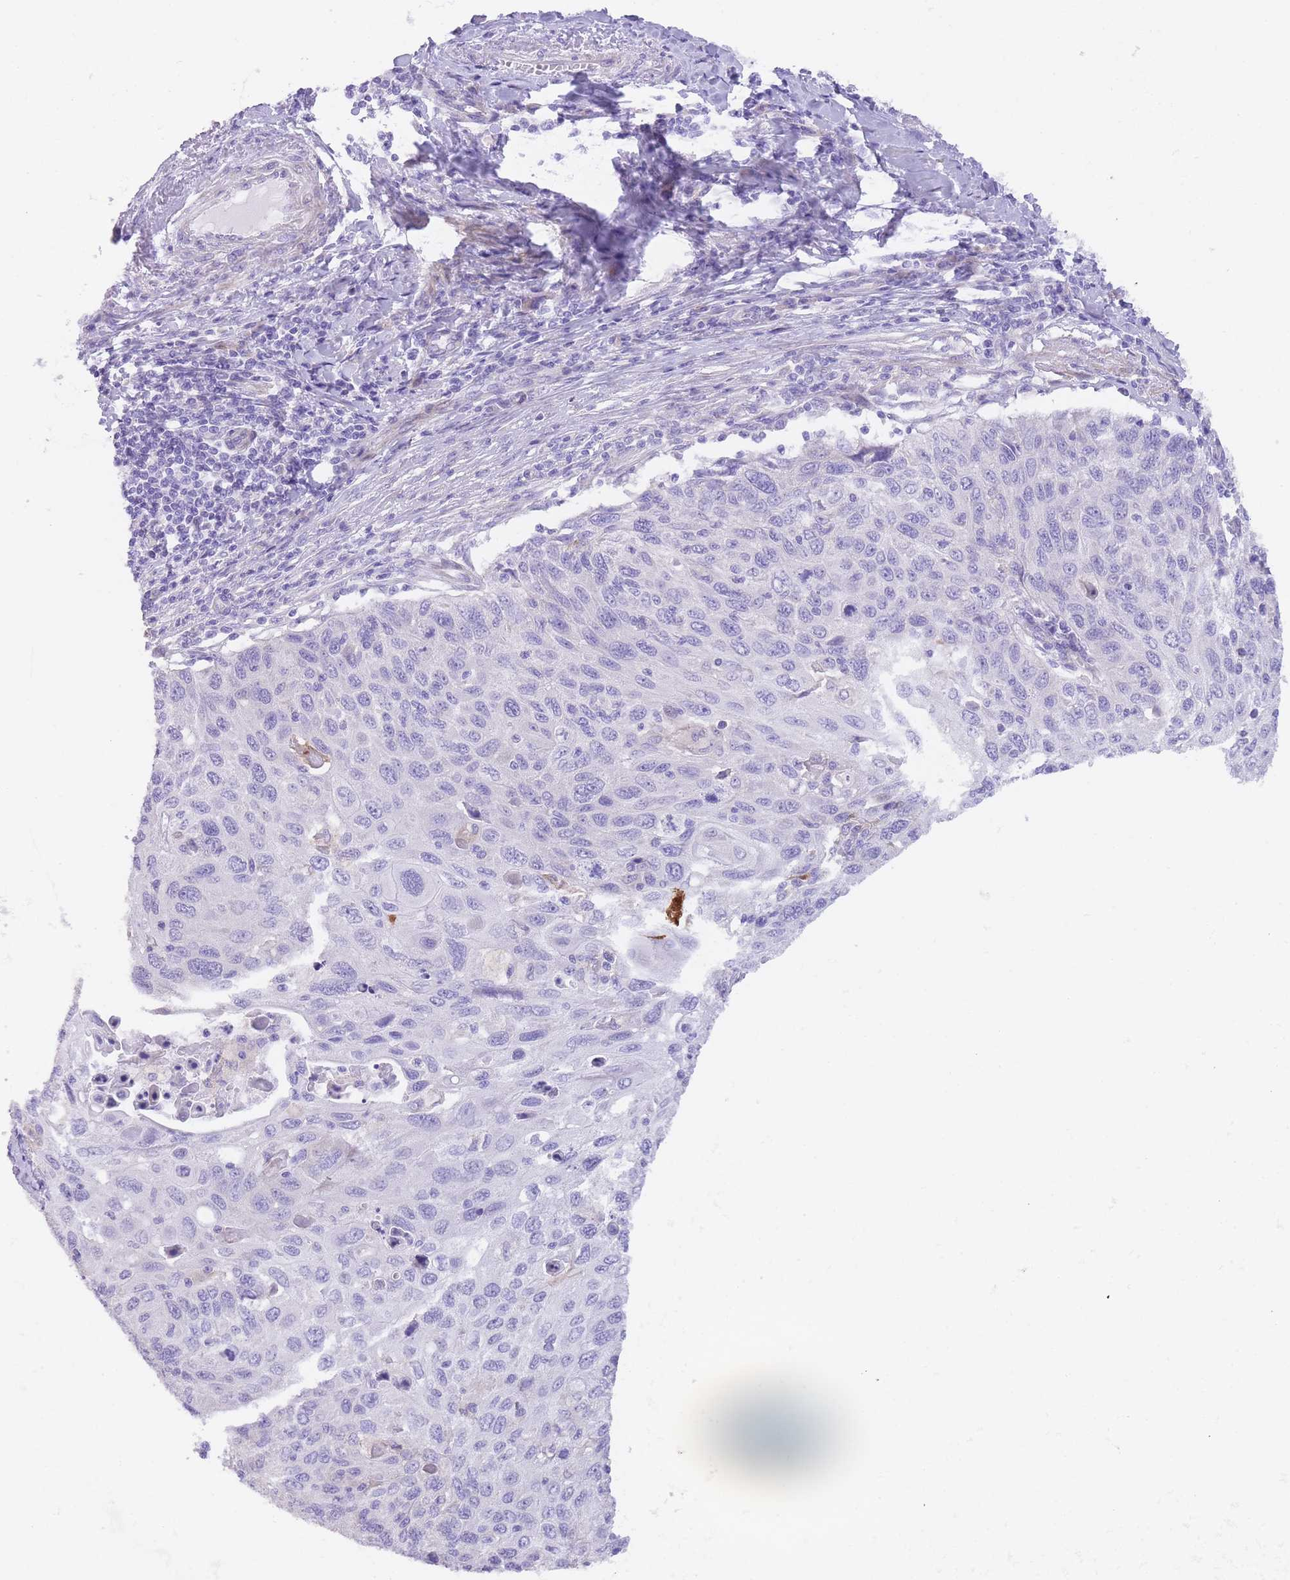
{"staining": {"intensity": "negative", "quantity": "none", "location": "none"}, "tissue": "cervical cancer", "cell_type": "Tumor cells", "image_type": "cancer", "snomed": [{"axis": "morphology", "description": "Squamous cell carcinoma, NOS"}, {"axis": "topography", "description": "Cervix"}], "caption": "IHC of cervical squamous cell carcinoma shows no positivity in tumor cells.", "gene": "QTRT1", "patient": {"sex": "female", "age": 70}}